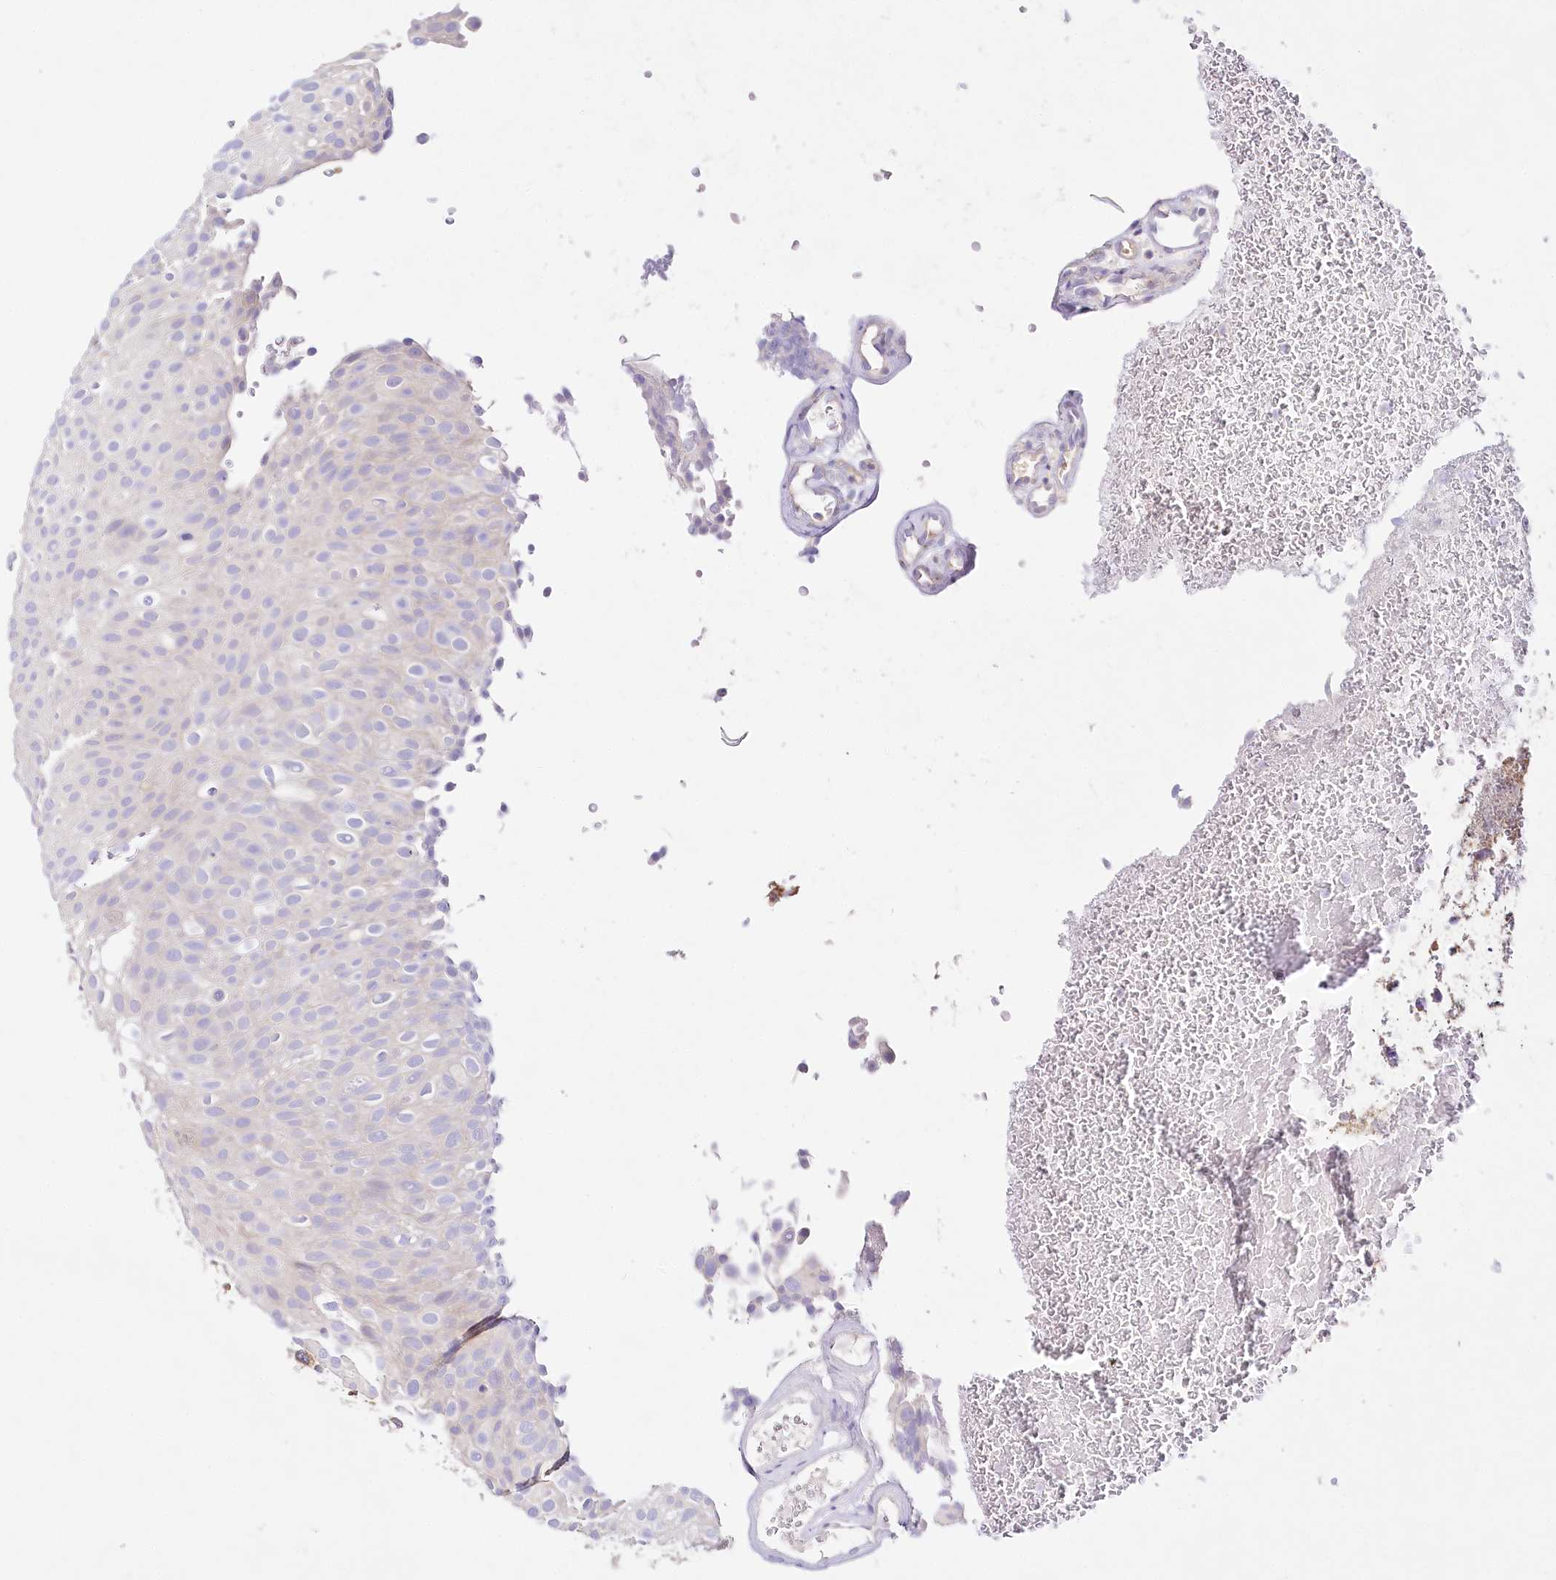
{"staining": {"intensity": "negative", "quantity": "none", "location": "none"}, "tissue": "urothelial cancer", "cell_type": "Tumor cells", "image_type": "cancer", "snomed": [{"axis": "morphology", "description": "Urothelial carcinoma, Low grade"}, {"axis": "topography", "description": "Urinary bladder"}], "caption": "Immunohistochemistry (IHC) image of human urothelial carcinoma (low-grade) stained for a protein (brown), which exhibits no expression in tumor cells.", "gene": "ABRAXAS2", "patient": {"sex": "male", "age": 78}}